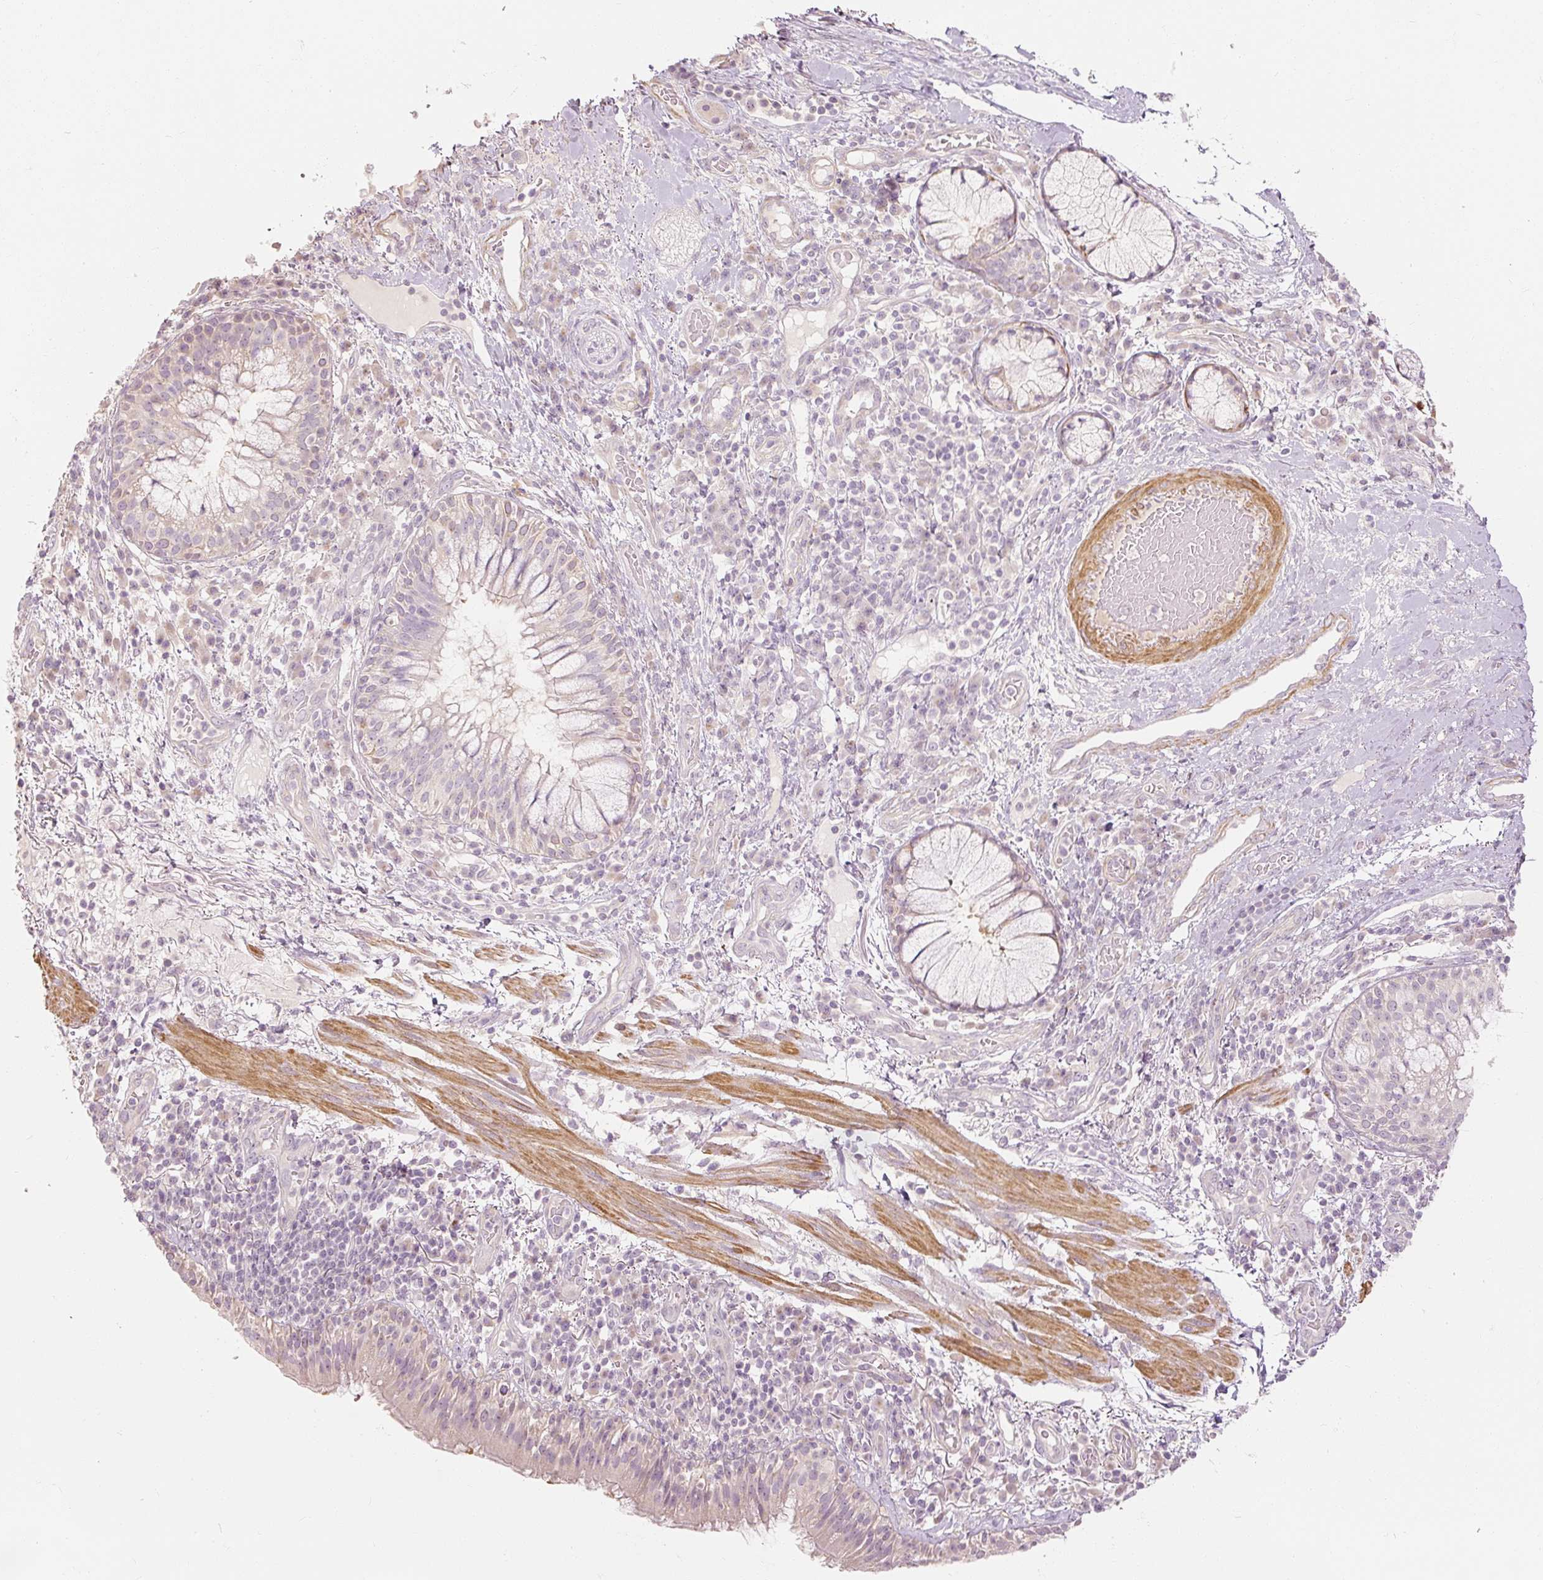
{"staining": {"intensity": "negative", "quantity": "none", "location": "none"}, "tissue": "bronchus", "cell_type": "Respiratory epithelial cells", "image_type": "normal", "snomed": [{"axis": "morphology", "description": "Normal tissue, NOS"}, {"axis": "topography", "description": "Cartilage tissue"}, {"axis": "topography", "description": "Bronchus"}], "caption": "Immunohistochemistry (IHC) of unremarkable bronchus reveals no staining in respiratory epithelial cells.", "gene": "CAPN3", "patient": {"sex": "male", "age": 56}}